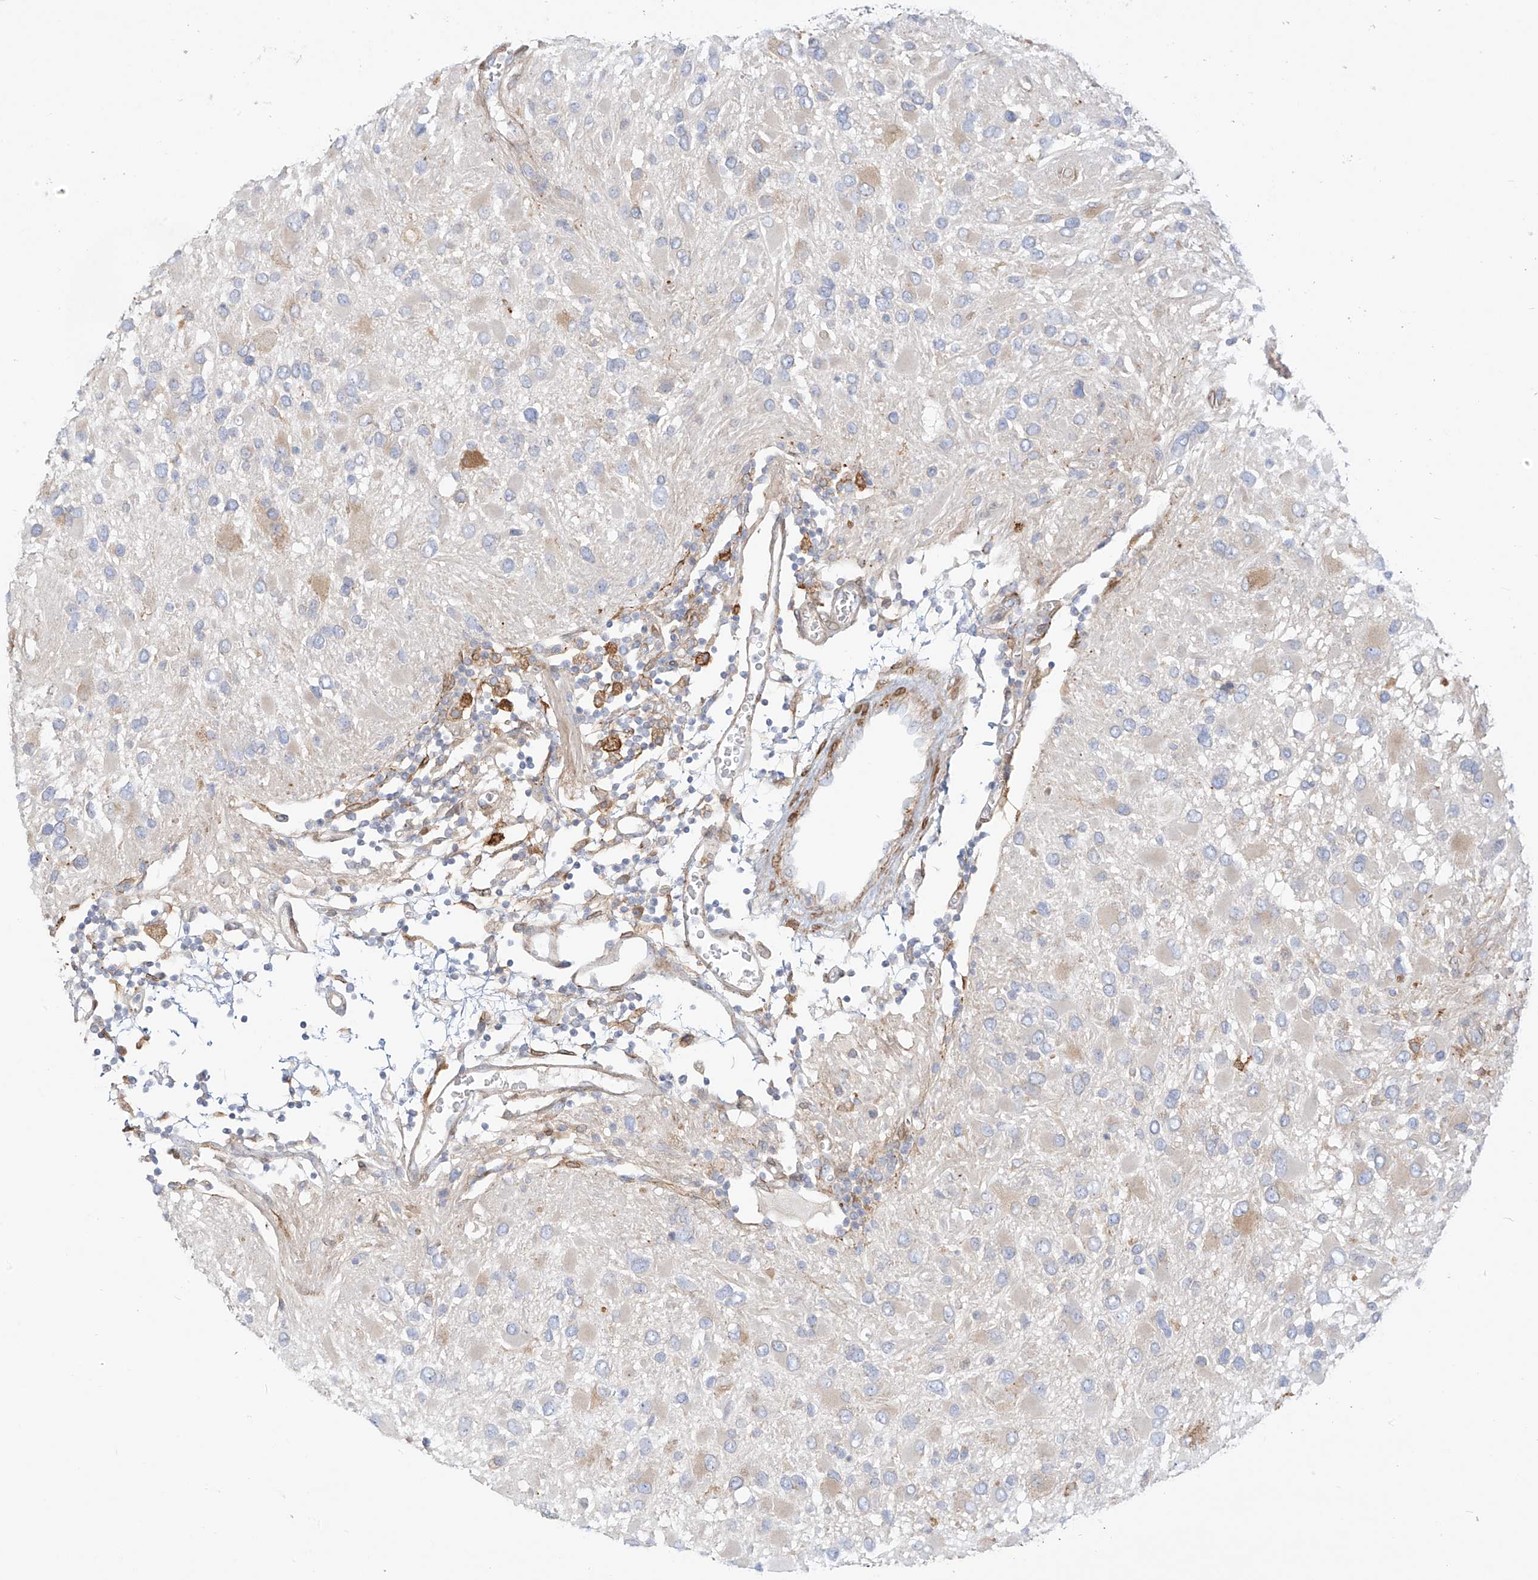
{"staining": {"intensity": "negative", "quantity": "none", "location": "none"}, "tissue": "glioma", "cell_type": "Tumor cells", "image_type": "cancer", "snomed": [{"axis": "morphology", "description": "Glioma, malignant, High grade"}, {"axis": "topography", "description": "Brain"}], "caption": "Tumor cells are negative for brown protein staining in high-grade glioma (malignant).", "gene": "PCYOX1", "patient": {"sex": "male", "age": 53}}